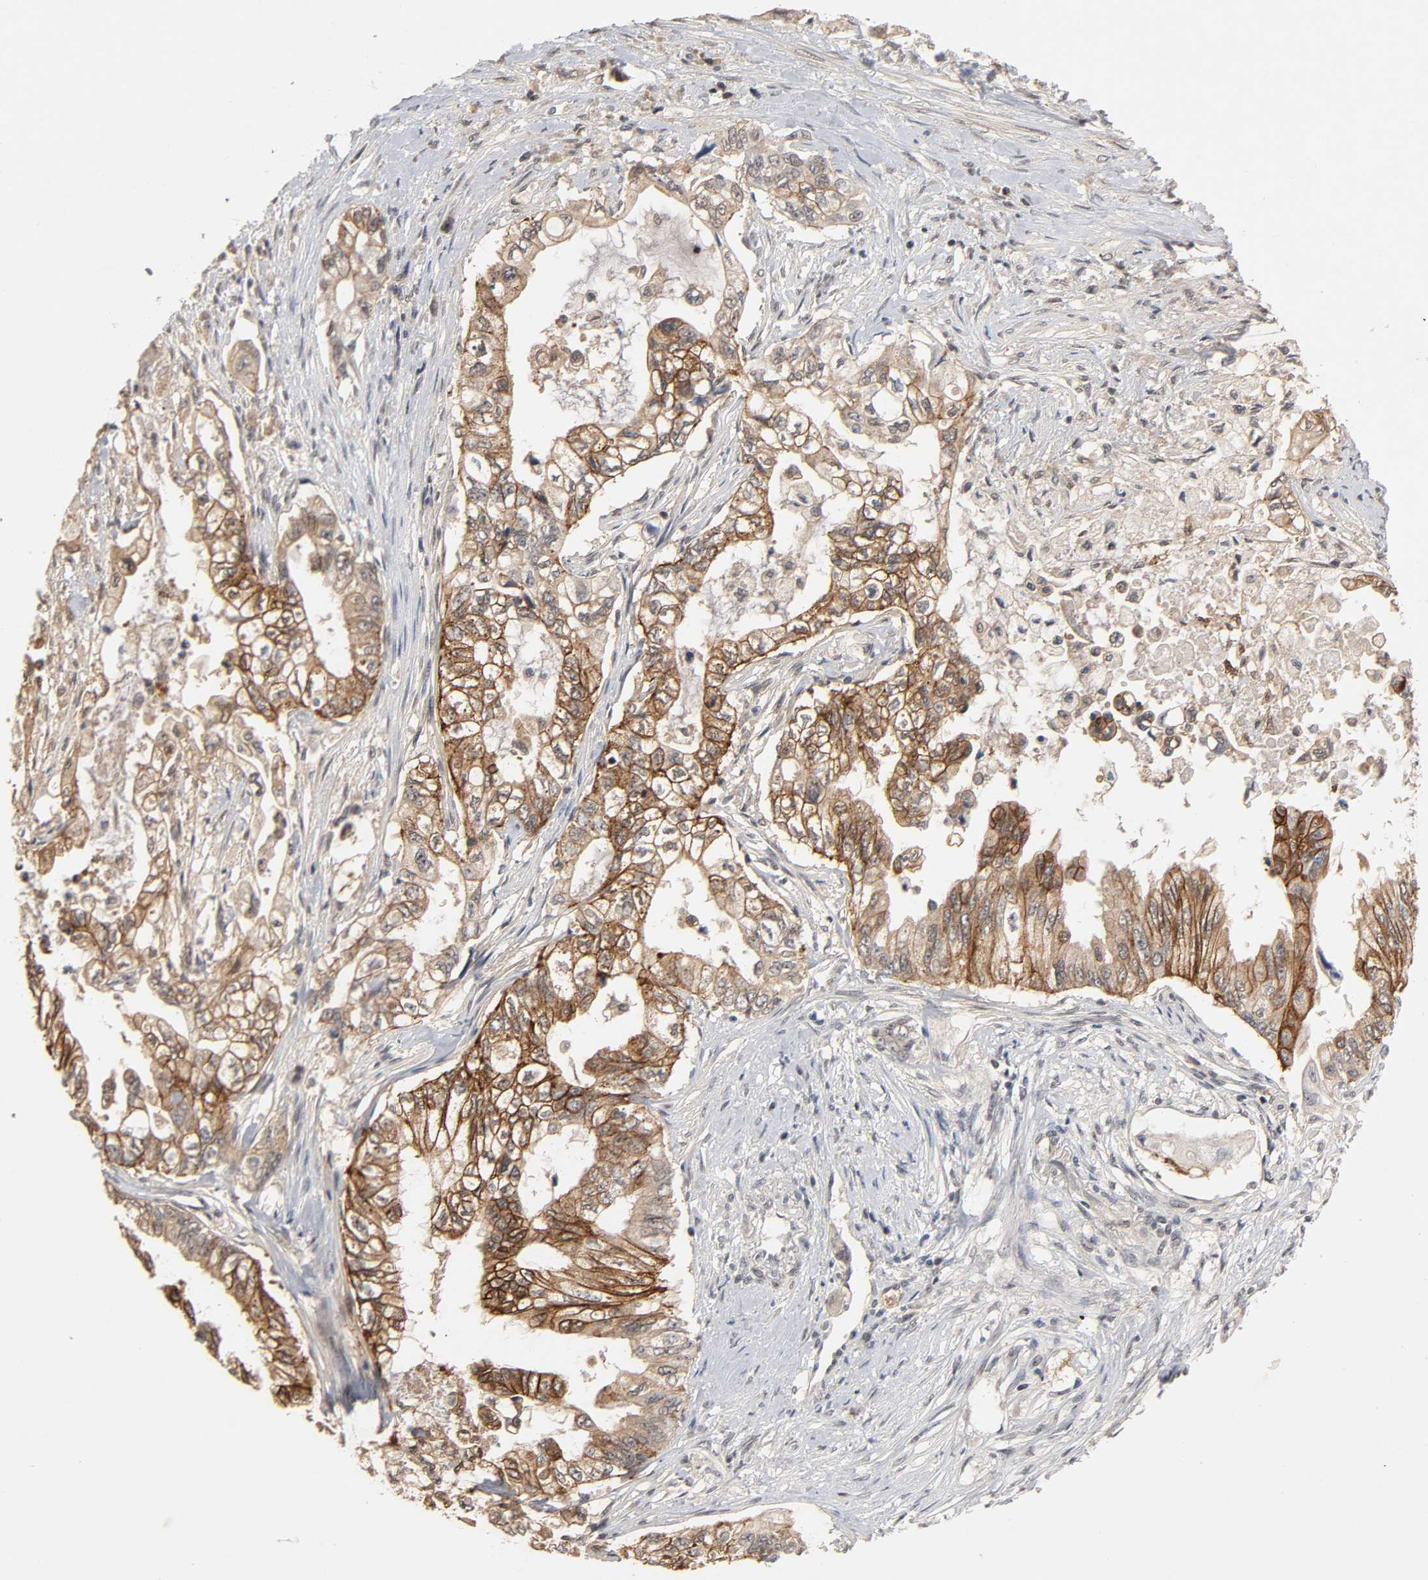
{"staining": {"intensity": "strong", "quantity": ">75%", "location": "cytoplasmic/membranous"}, "tissue": "pancreatic cancer", "cell_type": "Tumor cells", "image_type": "cancer", "snomed": [{"axis": "morphology", "description": "Normal tissue, NOS"}, {"axis": "topography", "description": "Pancreas"}], "caption": "Strong cytoplasmic/membranous protein positivity is identified in about >75% of tumor cells in pancreatic cancer.", "gene": "HTR1E", "patient": {"sex": "male", "age": 42}}